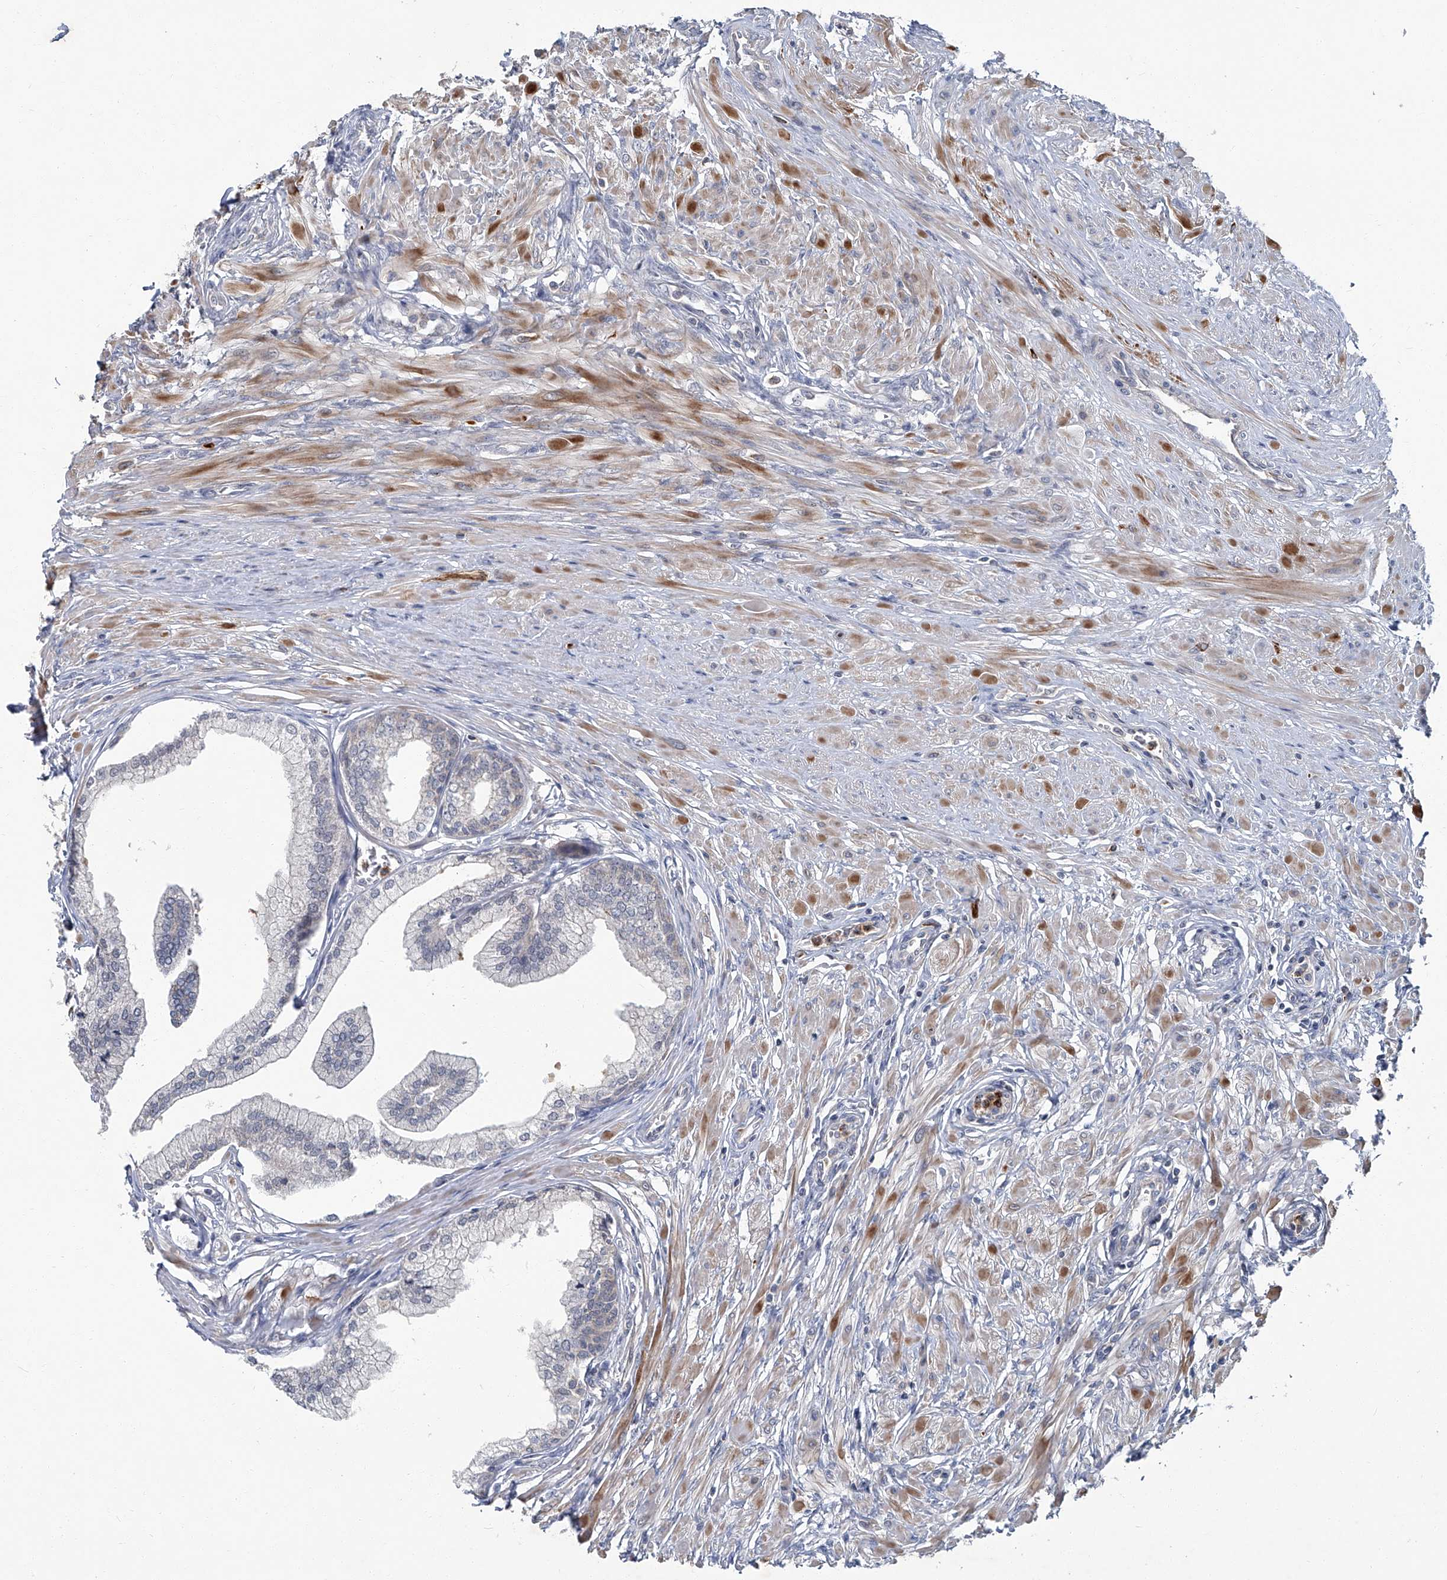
{"staining": {"intensity": "negative", "quantity": "none", "location": "none"}, "tissue": "prostate", "cell_type": "Glandular cells", "image_type": "normal", "snomed": [{"axis": "morphology", "description": "Normal tissue, NOS"}, {"axis": "morphology", "description": "Urothelial carcinoma, Low grade"}, {"axis": "topography", "description": "Urinary bladder"}, {"axis": "topography", "description": "Prostate"}], "caption": "Immunohistochemistry photomicrograph of benign human prostate stained for a protein (brown), which exhibits no expression in glandular cells.", "gene": "AKNAD1", "patient": {"sex": "male", "age": 60}}